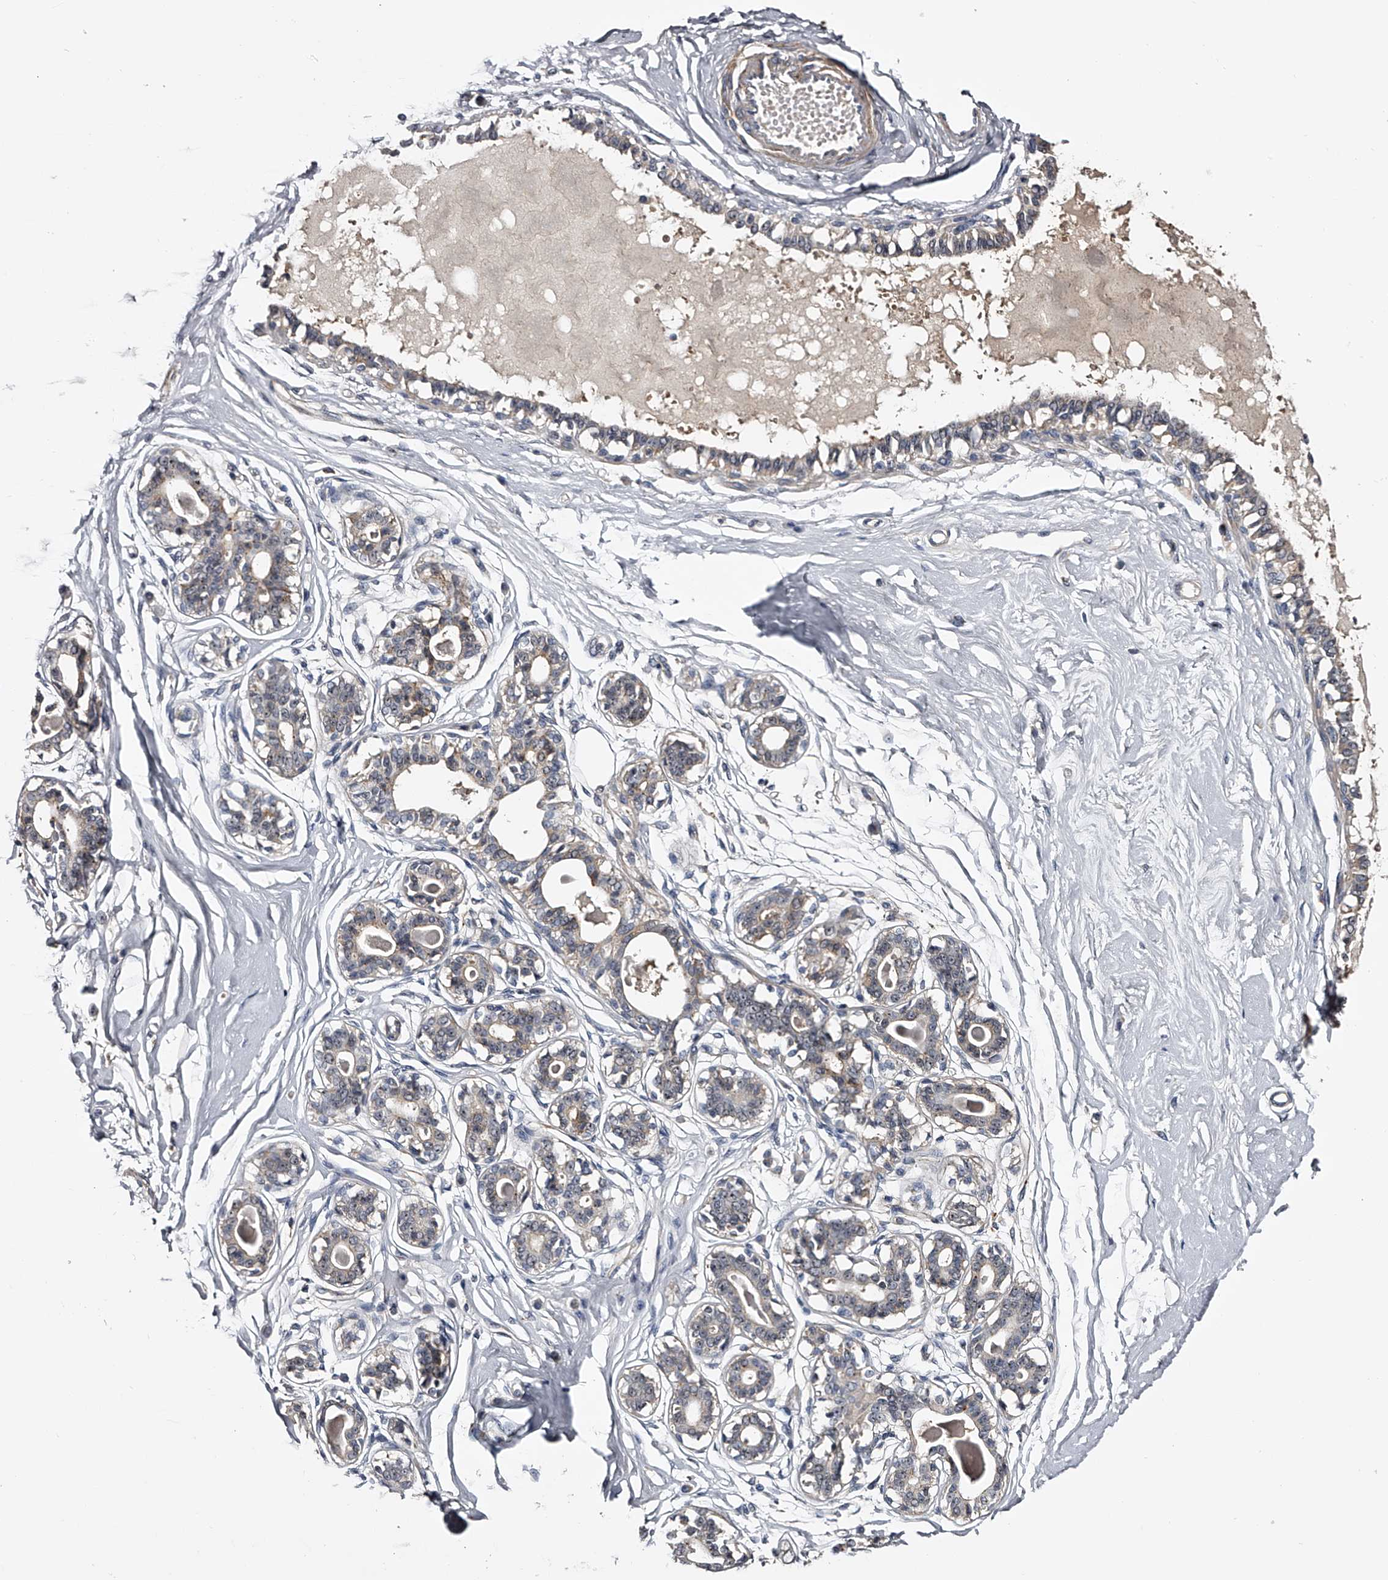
{"staining": {"intensity": "negative", "quantity": "none", "location": "none"}, "tissue": "breast", "cell_type": "Adipocytes", "image_type": "normal", "snomed": [{"axis": "morphology", "description": "Normal tissue, NOS"}, {"axis": "topography", "description": "Breast"}], "caption": "Protein analysis of normal breast exhibits no significant expression in adipocytes.", "gene": "MDN1", "patient": {"sex": "female", "age": 45}}